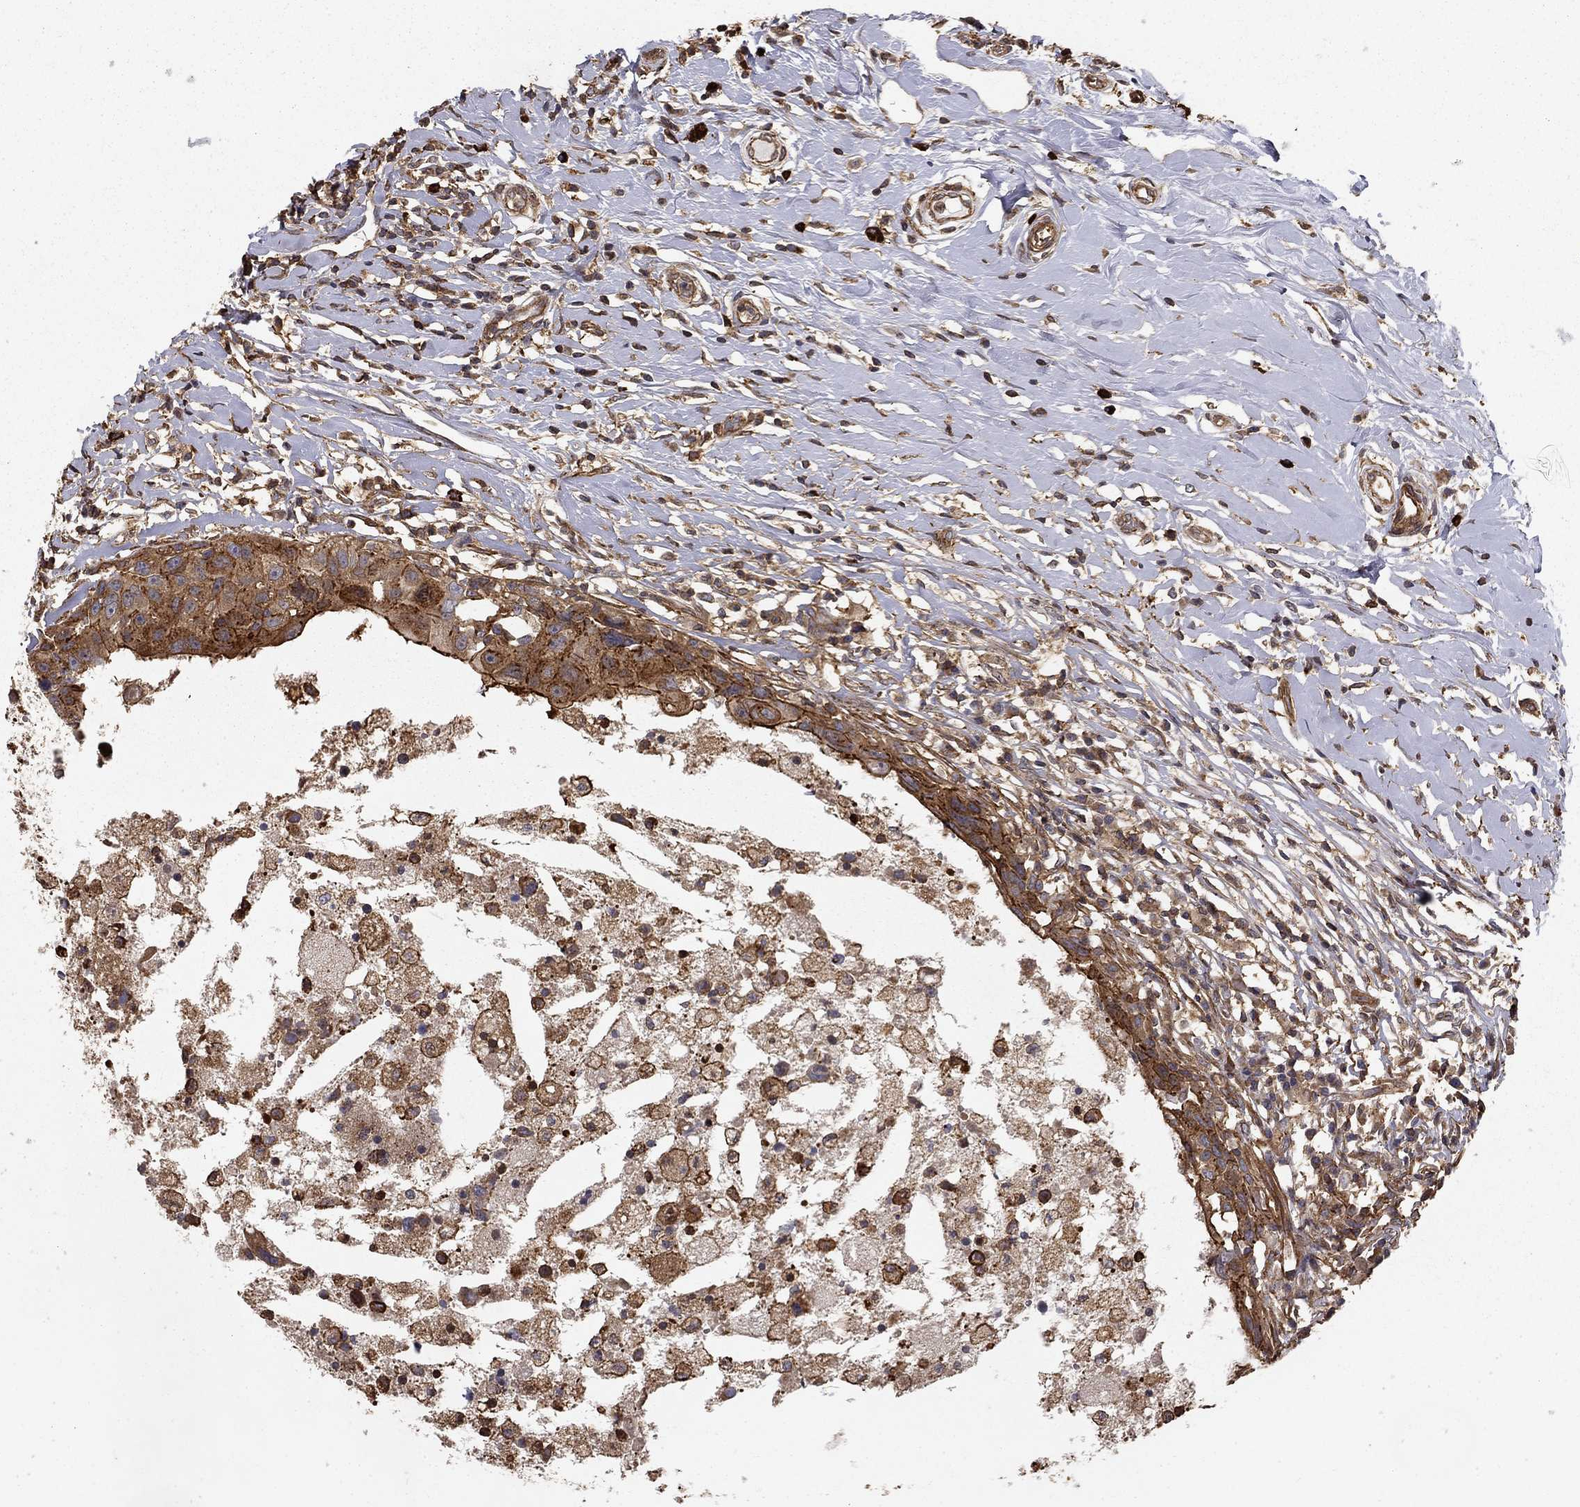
{"staining": {"intensity": "moderate", "quantity": "<25%", "location": "cytoplasmic/membranous"}, "tissue": "breast cancer", "cell_type": "Tumor cells", "image_type": "cancer", "snomed": [{"axis": "morphology", "description": "Duct carcinoma"}, {"axis": "topography", "description": "Breast"}], "caption": "Protein analysis of intraductal carcinoma (breast) tissue displays moderate cytoplasmic/membranous positivity in about <25% of tumor cells.", "gene": "HABP4", "patient": {"sex": "female", "age": 27}}